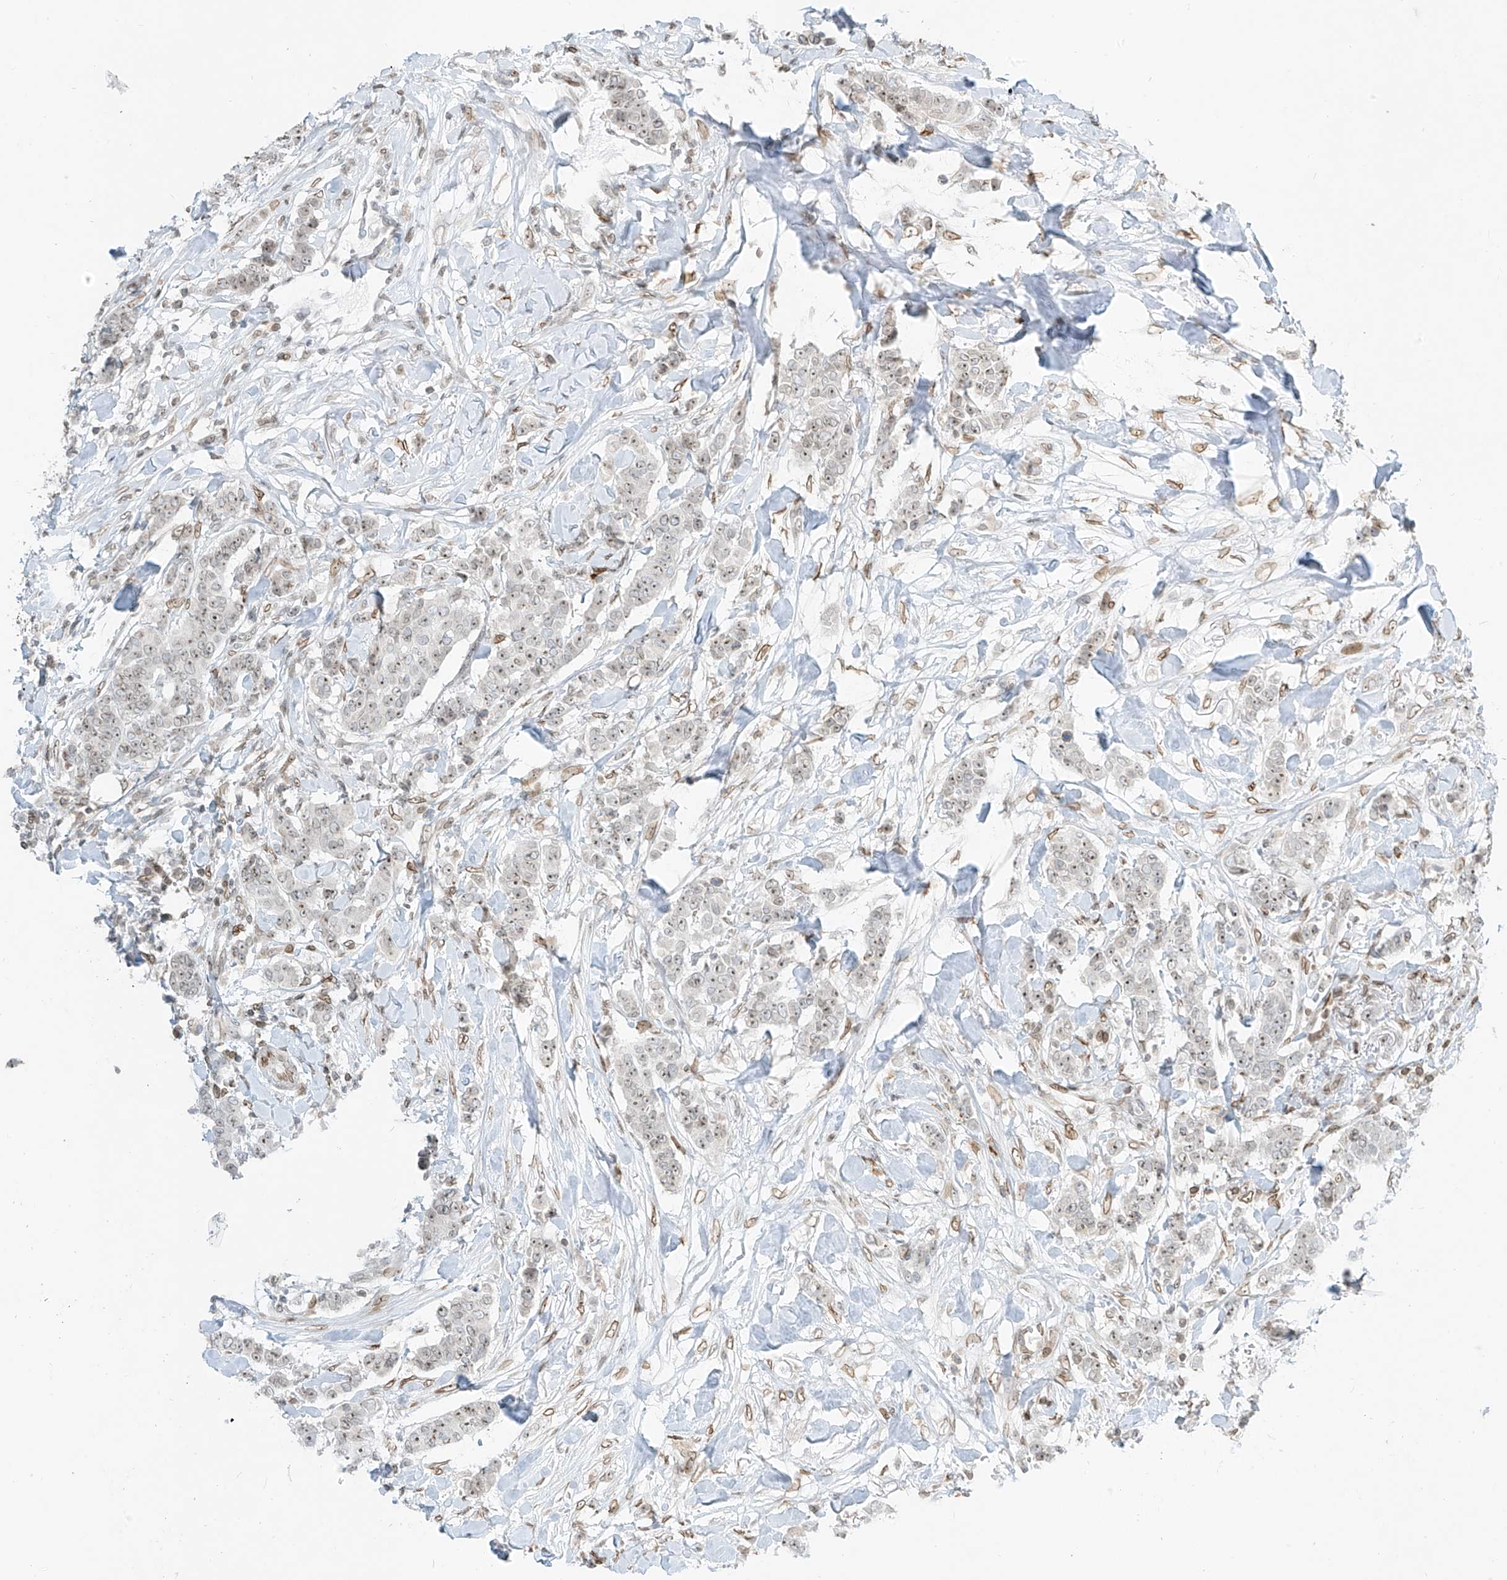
{"staining": {"intensity": "moderate", "quantity": "<25%", "location": "nuclear"}, "tissue": "breast cancer", "cell_type": "Tumor cells", "image_type": "cancer", "snomed": [{"axis": "morphology", "description": "Duct carcinoma"}, {"axis": "topography", "description": "Breast"}], "caption": "This is an image of IHC staining of breast cancer, which shows moderate positivity in the nuclear of tumor cells.", "gene": "SAMD15", "patient": {"sex": "female", "age": 40}}